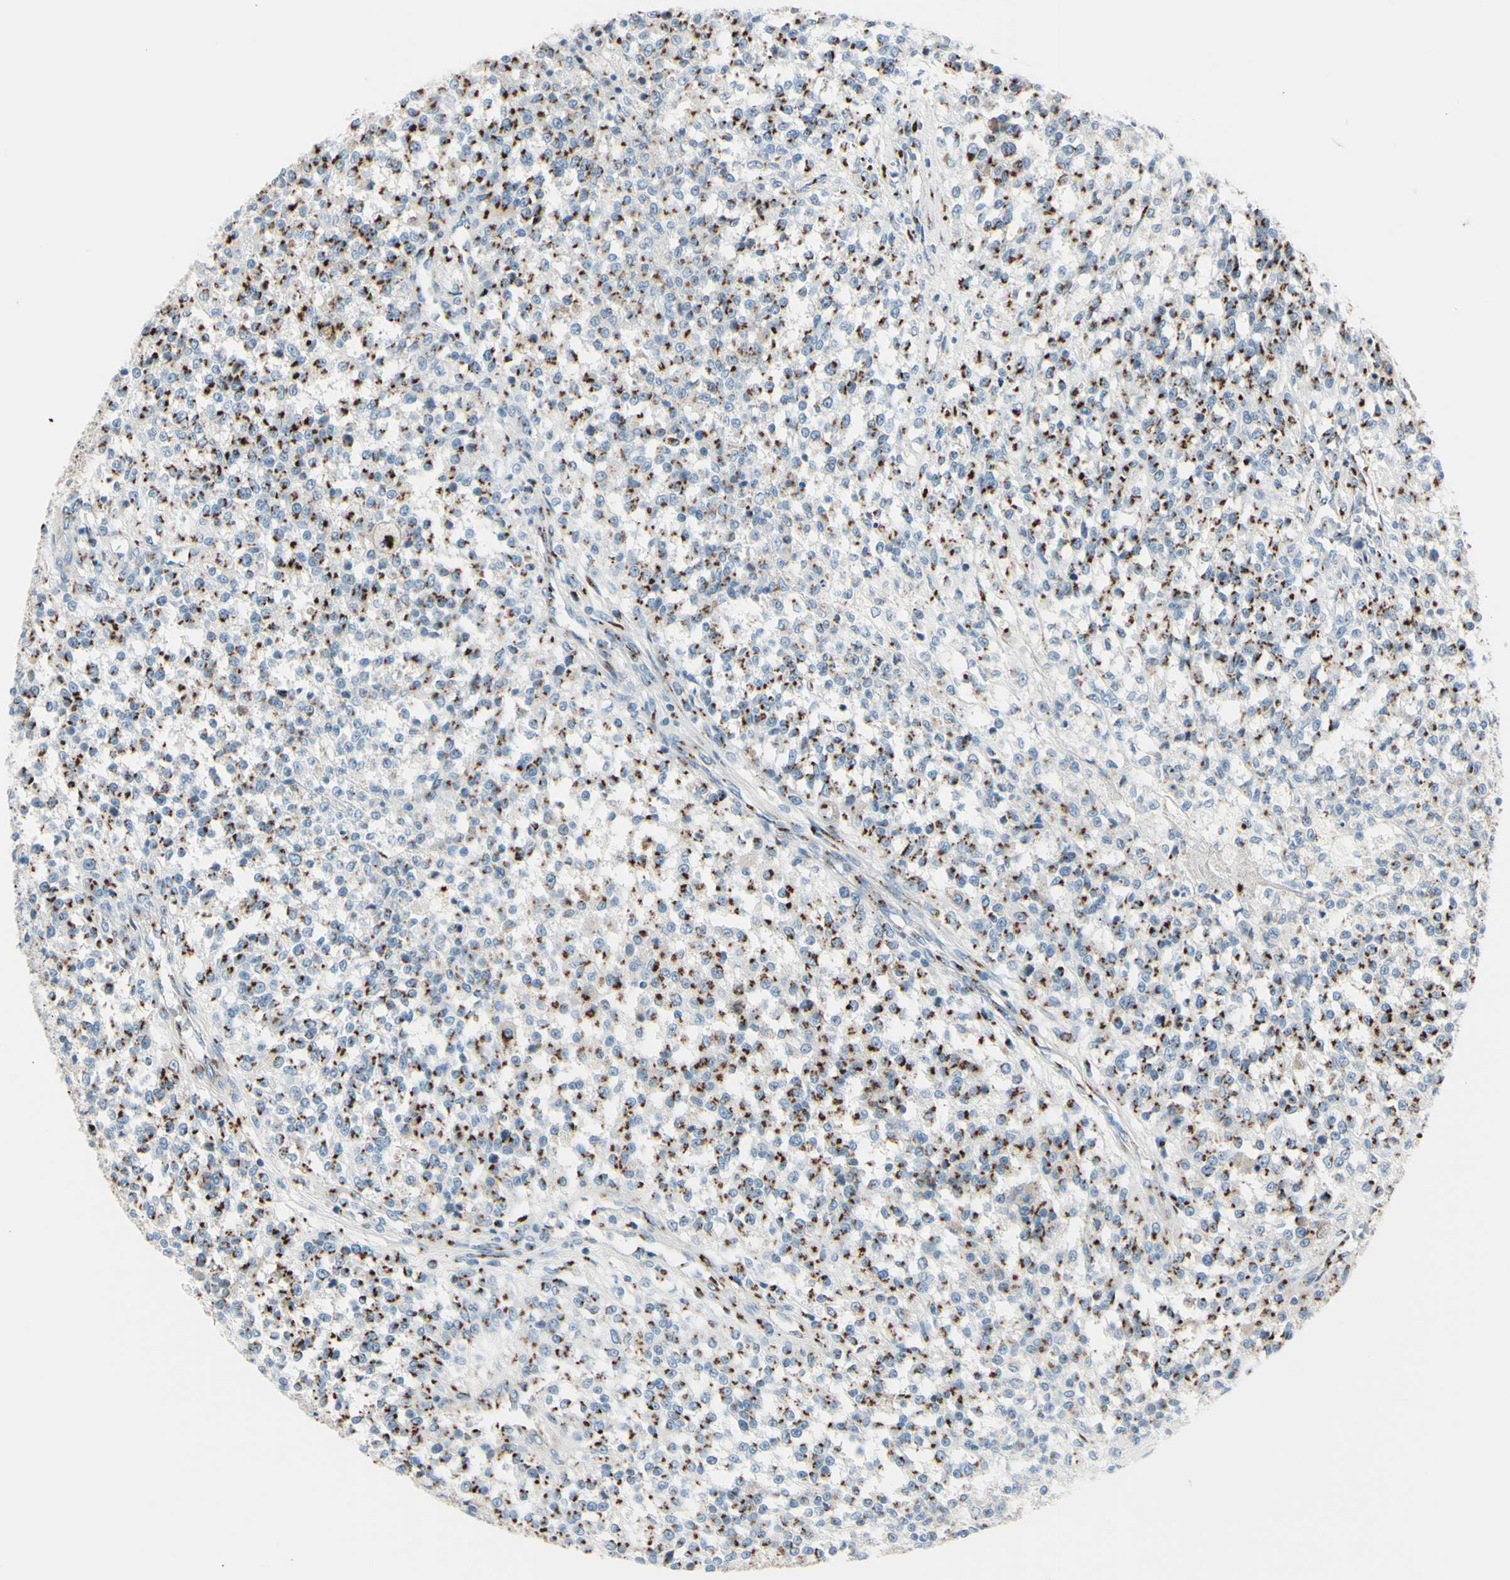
{"staining": {"intensity": "strong", "quantity": "25%-75%", "location": "cytoplasmic/membranous"}, "tissue": "testis cancer", "cell_type": "Tumor cells", "image_type": "cancer", "snomed": [{"axis": "morphology", "description": "Seminoma, NOS"}, {"axis": "topography", "description": "Testis"}], "caption": "Immunohistochemistry of testis seminoma demonstrates high levels of strong cytoplasmic/membranous positivity in approximately 25%-75% of tumor cells.", "gene": "B4GALT1", "patient": {"sex": "male", "age": 59}}